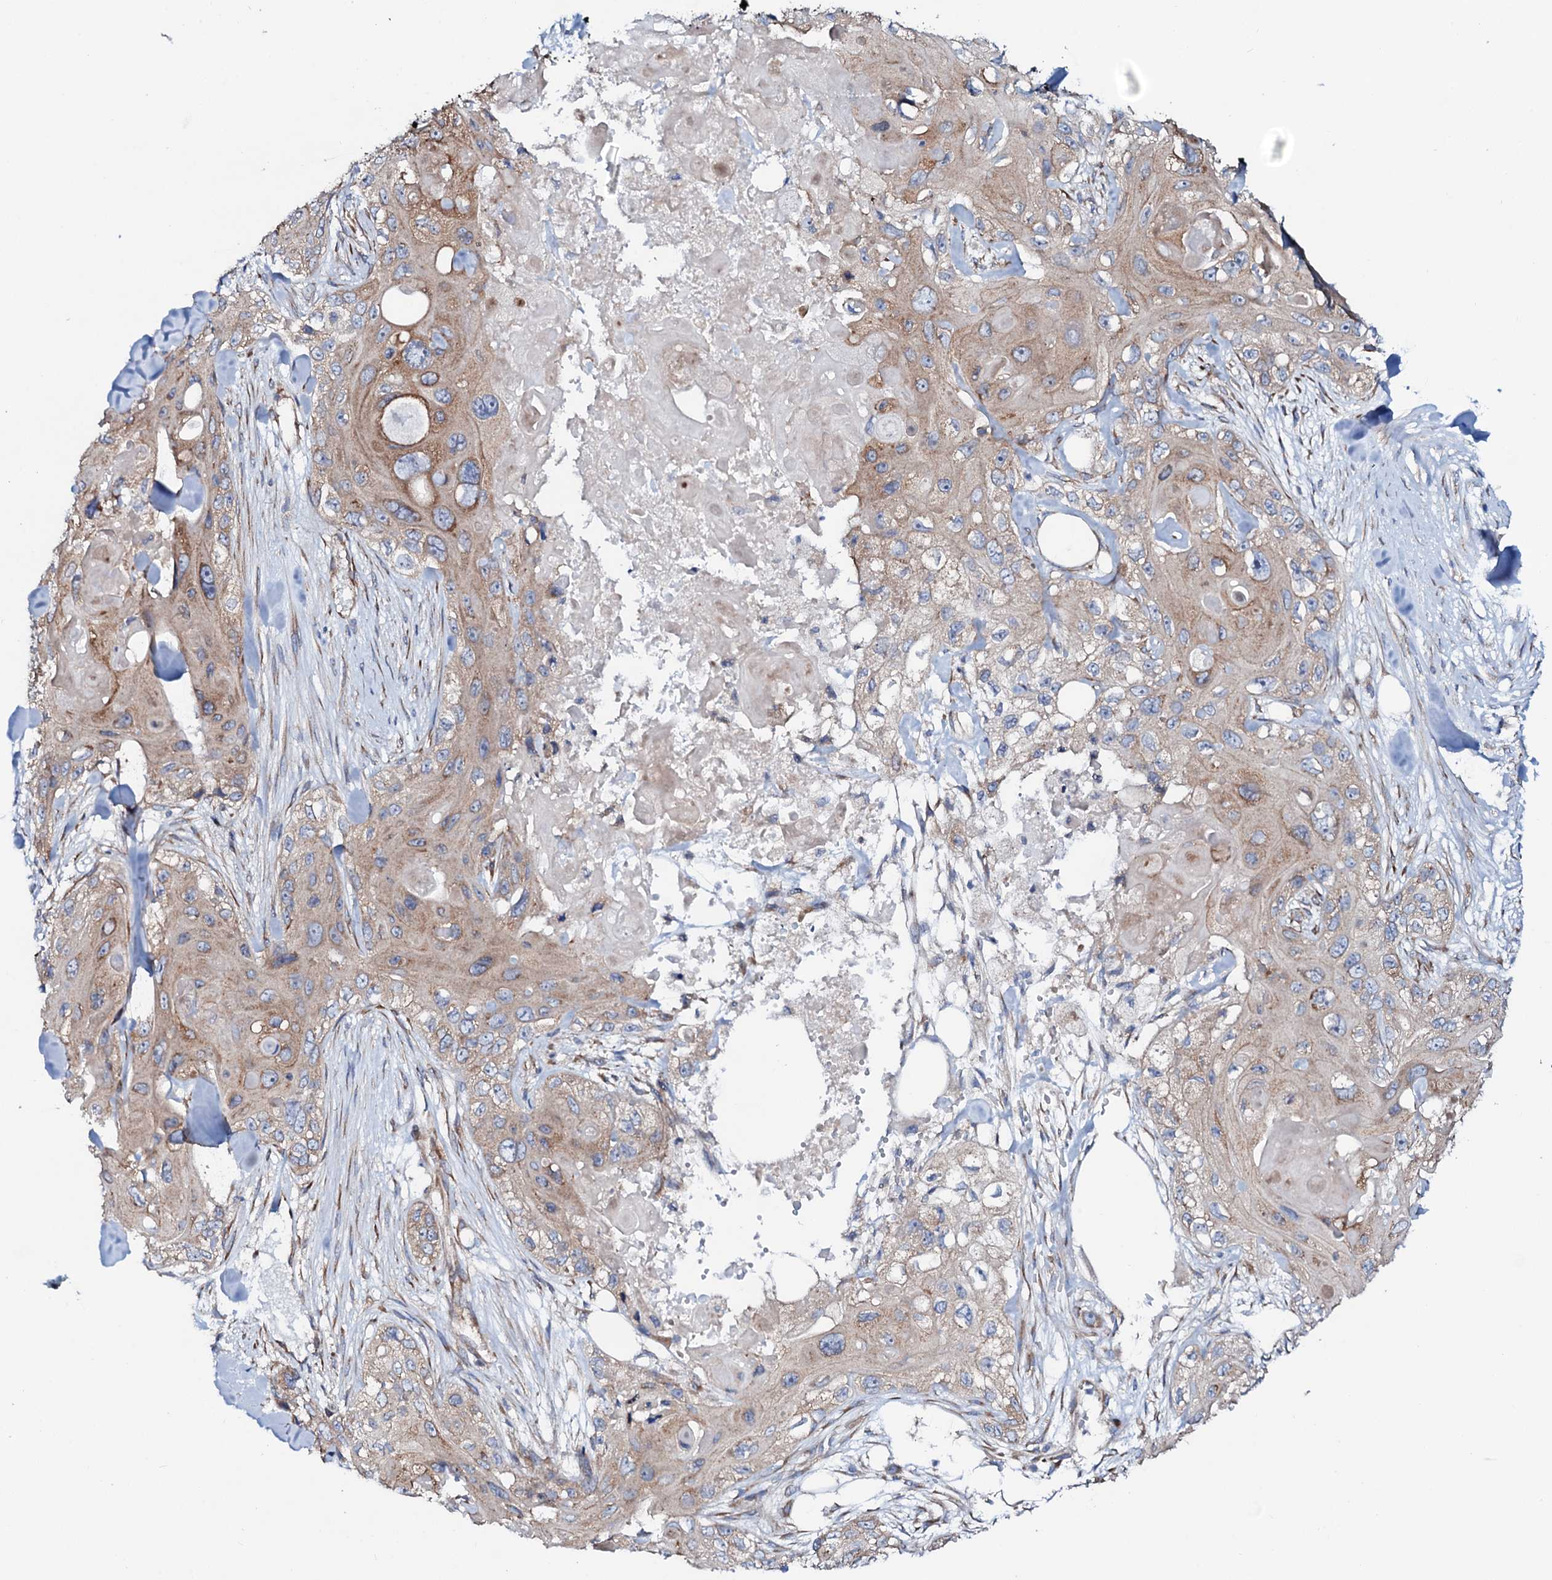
{"staining": {"intensity": "weak", "quantity": "25%-75%", "location": "cytoplasmic/membranous"}, "tissue": "skin cancer", "cell_type": "Tumor cells", "image_type": "cancer", "snomed": [{"axis": "morphology", "description": "Normal tissue, NOS"}, {"axis": "morphology", "description": "Squamous cell carcinoma, NOS"}, {"axis": "topography", "description": "Skin"}], "caption": "Skin cancer stained with a protein marker exhibits weak staining in tumor cells.", "gene": "STARD13", "patient": {"sex": "male", "age": 72}}